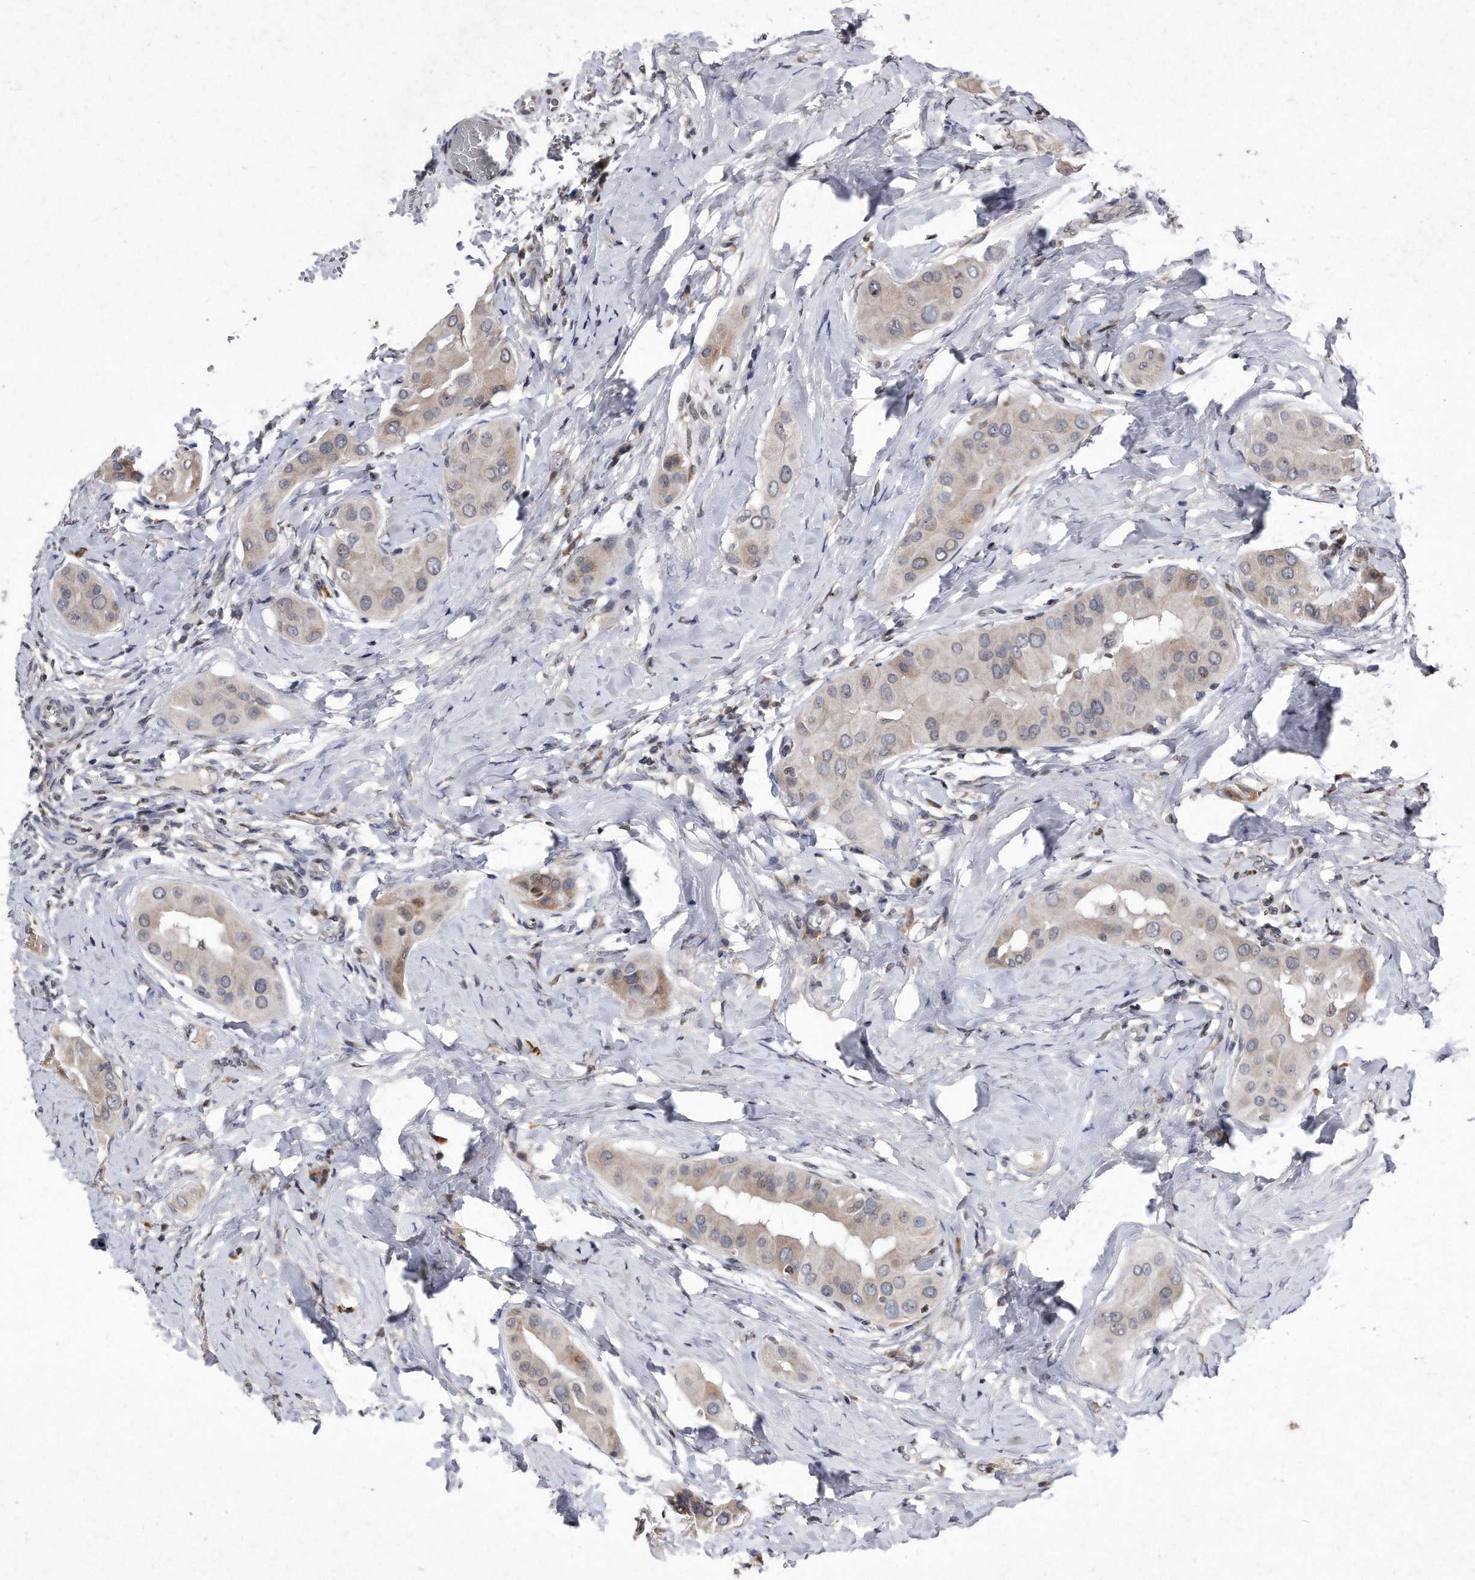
{"staining": {"intensity": "weak", "quantity": "25%-75%", "location": "cytoplasmic/membranous"}, "tissue": "thyroid cancer", "cell_type": "Tumor cells", "image_type": "cancer", "snomed": [{"axis": "morphology", "description": "Papillary adenocarcinoma, NOS"}, {"axis": "topography", "description": "Thyroid gland"}], "caption": "Thyroid cancer (papillary adenocarcinoma) tissue displays weak cytoplasmic/membranous positivity in approximately 25%-75% of tumor cells, visualized by immunohistochemistry.", "gene": "DAB1", "patient": {"sex": "male", "age": 33}}